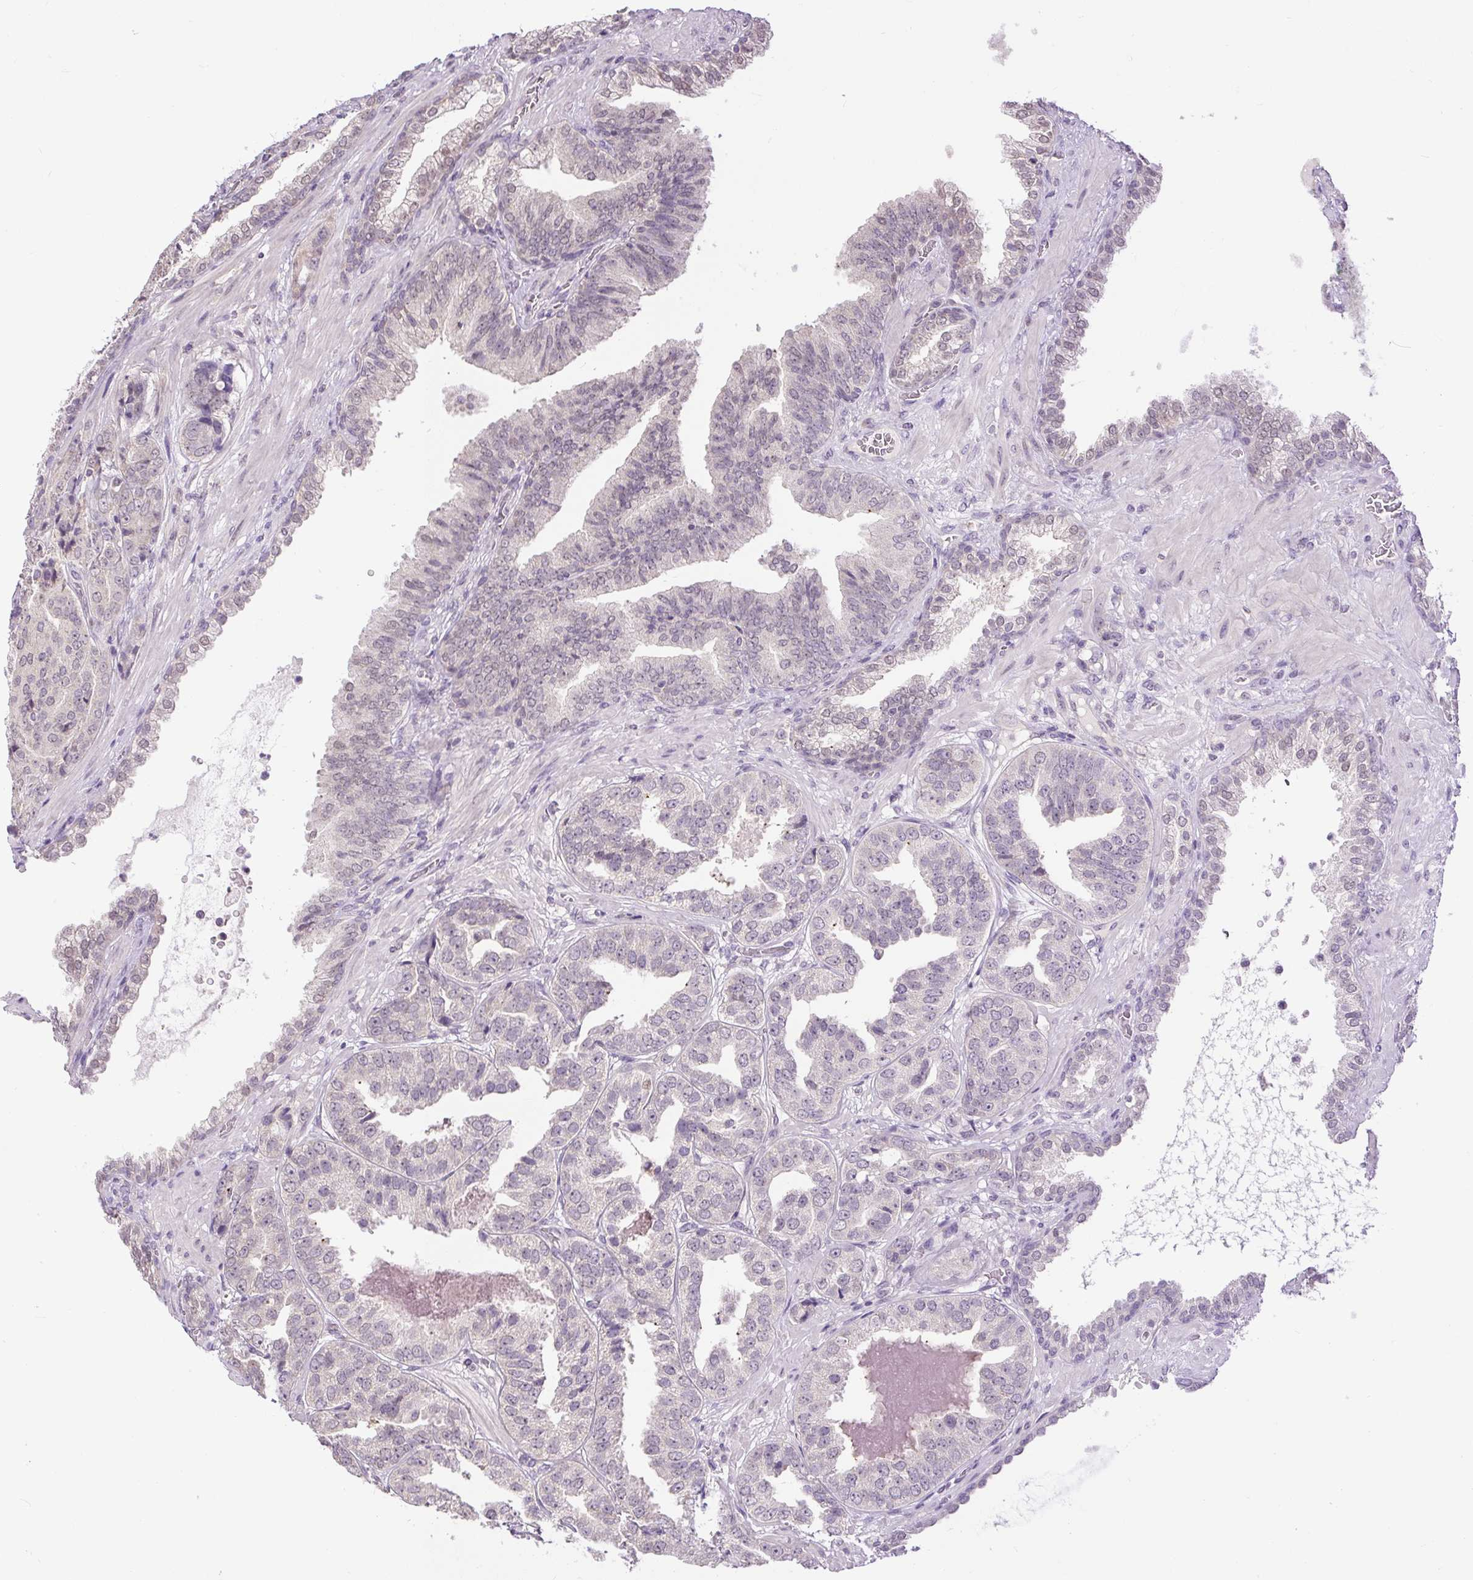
{"staining": {"intensity": "weak", "quantity": "<25%", "location": "nuclear"}, "tissue": "prostate cancer", "cell_type": "Tumor cells", "image_type": "cancer", "snomed": [{"axis": "morphology", "description": "Adenocarcinoma, High grade"}, {"axis": "topography", "description": "Prostate"}], "caption": "Immunohistochemical staining of human high-grade adenocarcinoma (prostate) exhibits no significant expression in tumor cells. (Stains: DAB (3,3'-diaminobenzidine) immunohistochemistry (IHC) with hematoxylin counter stain, Microscopy: brightfield microscopy at high magnification).", "gene": "RACGAP1", "patient": {"sex": "male", "age": 63}}